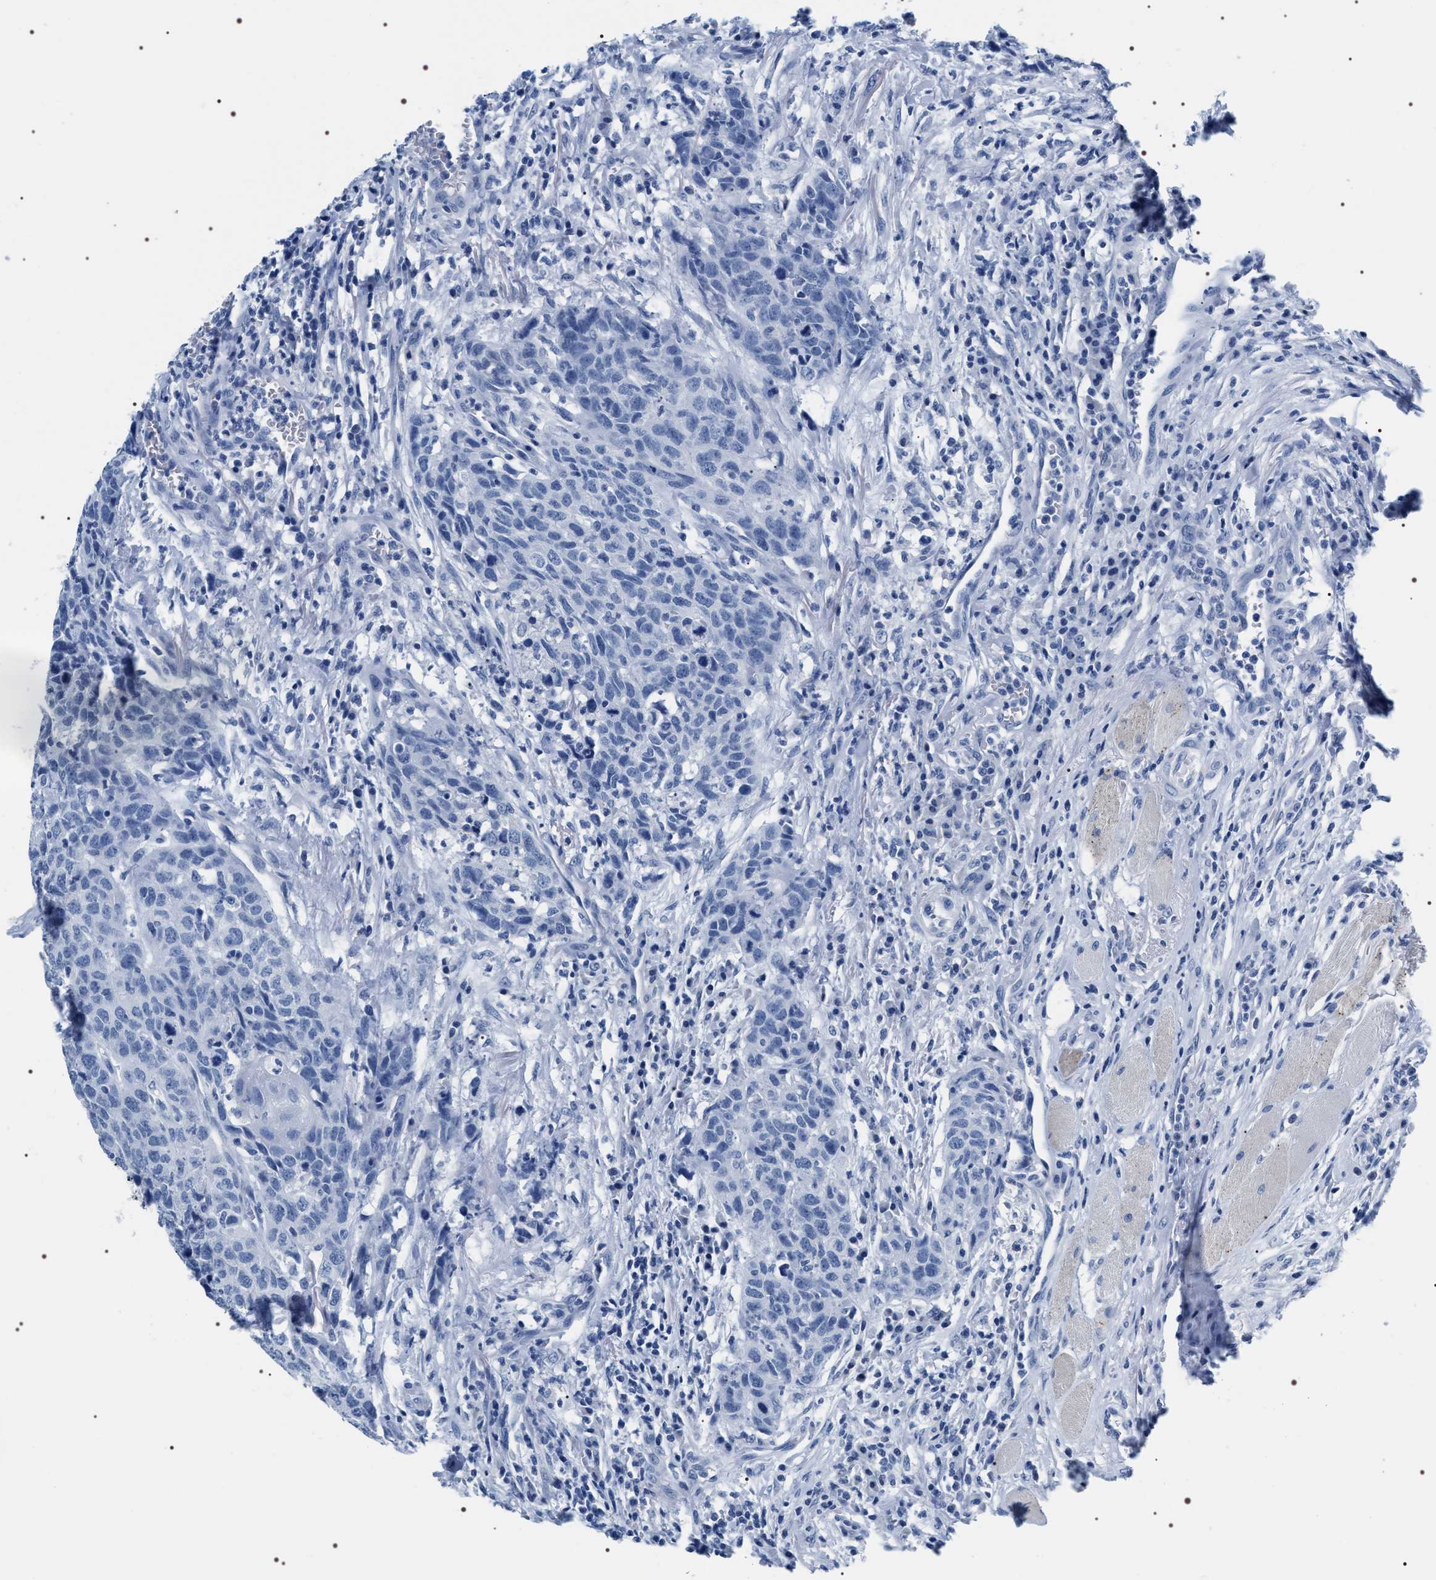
{"staining": {"intensity": "negative", "quantity": "none", "location": "none"}, "tissue": "head and neck cancer", "cell_type": "Tumor cells", "image_type": "cancer", "snomed": [{"axis": "morphology", "description": "Squamous cell carcinoma, NOS"}, {"axis": "topography", "description": "Head-Neck"}], "caption": "An immunohistochemistry micrograph of squamous cell carcinoma (head and neck) is shown. There is no staining in tumor cells of squamous cell carcinoma (head and neck).", "gene": "ADH4", "patient": {"sex": "male", "age": 66}}